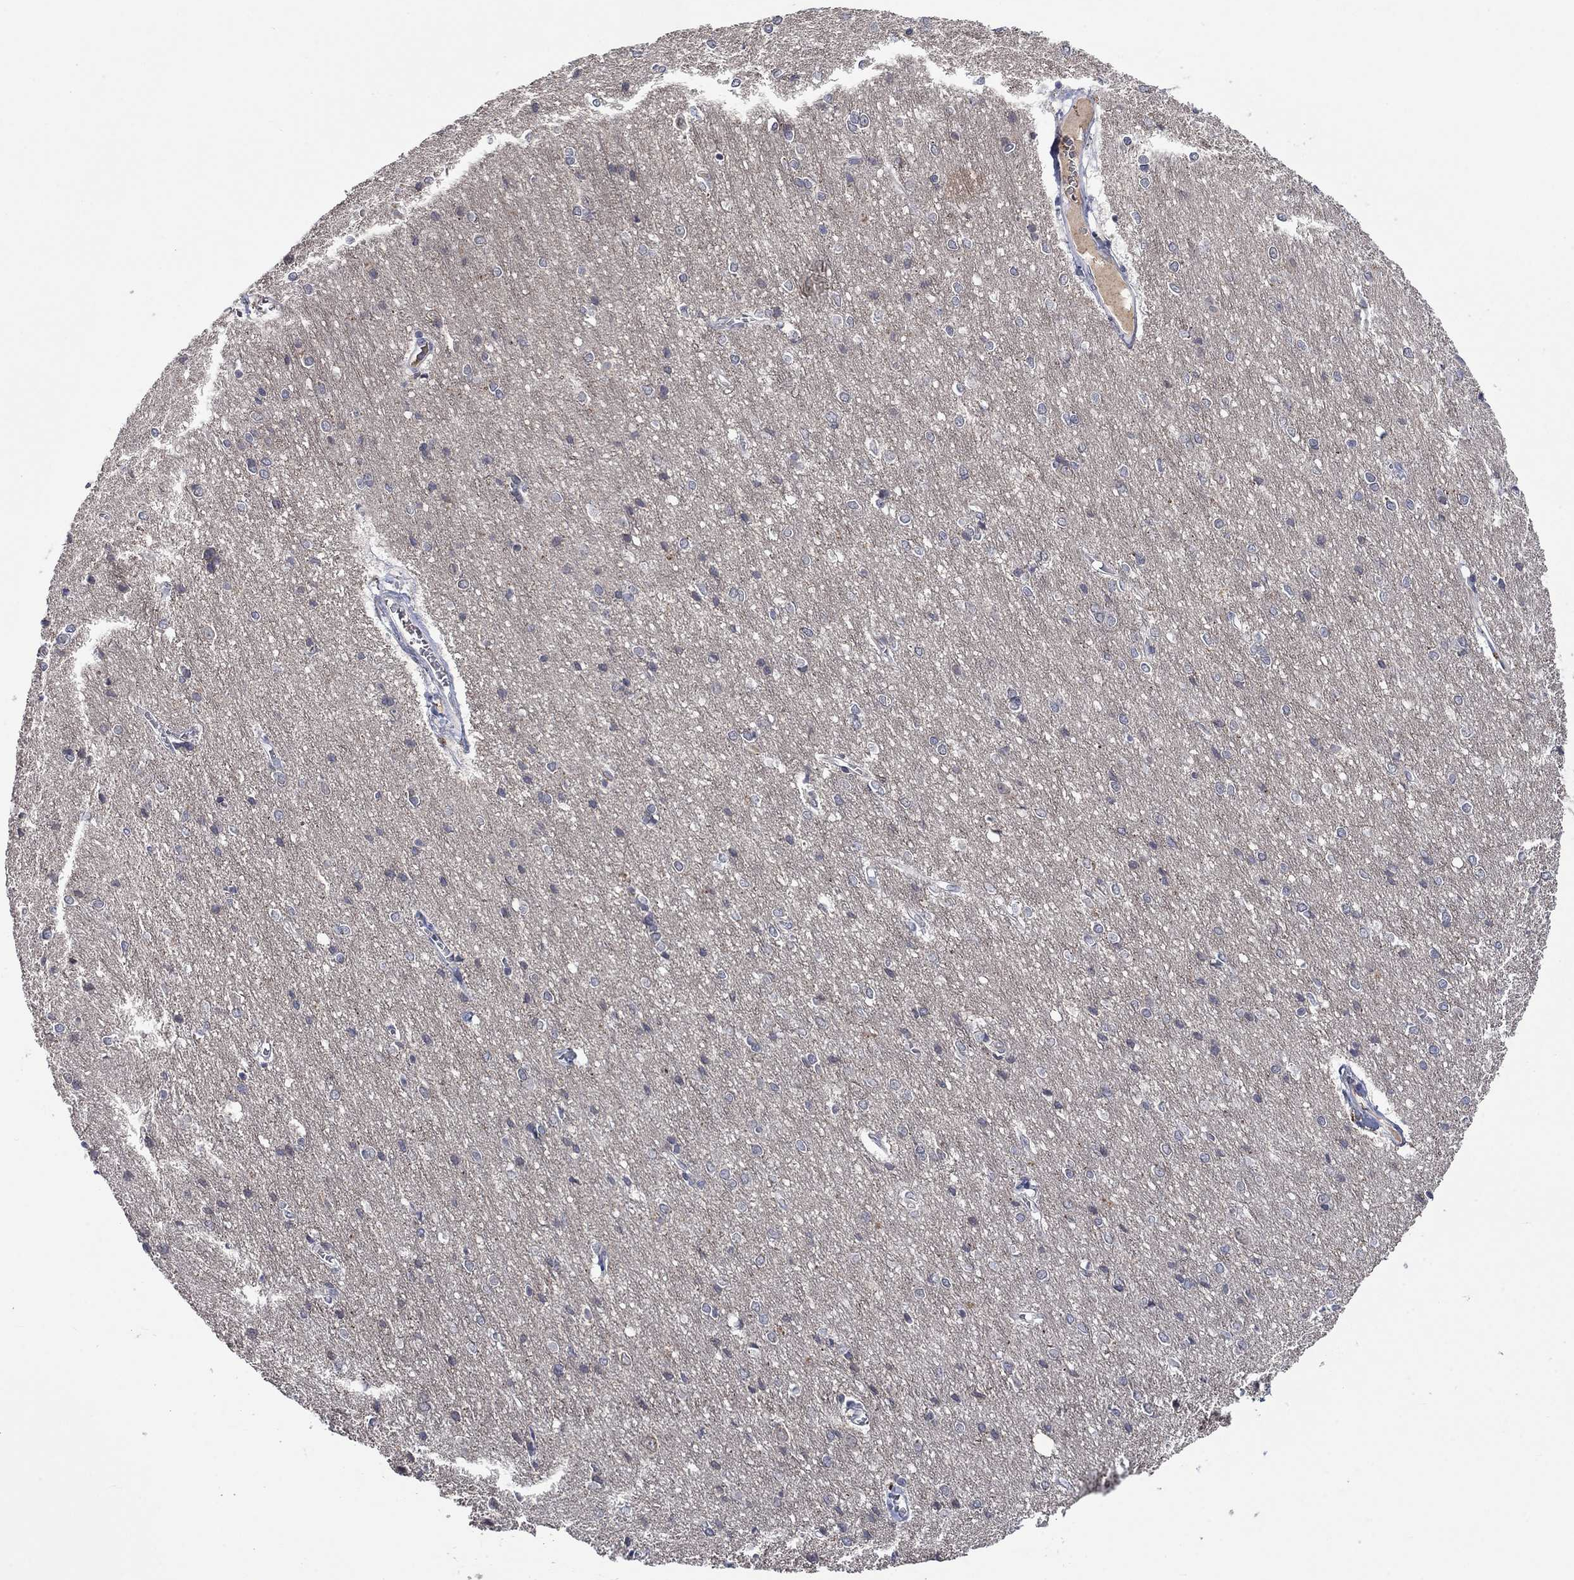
{"staining": {"intensity": "negative", "quantity": "none", "location": "none"}, "tissue": "cerebral cortex", "cell_type": "Endothelial cells", "image_type": "normal", "snomed": [{"axis": "morphology", "description": "Normal tissue, NOS"}, {"axis": "topography", "description": "Cerebral cortex"}], "caption": "The image displays no significant staining in endothelial cells of cerebral cortex. Brightfield microscopy of IHC stained with DAB (brown) and hematoxylin (blue), captured at high magnification.", "gene": "NSMF", "patient": {"sex": "male", "age": 37}}